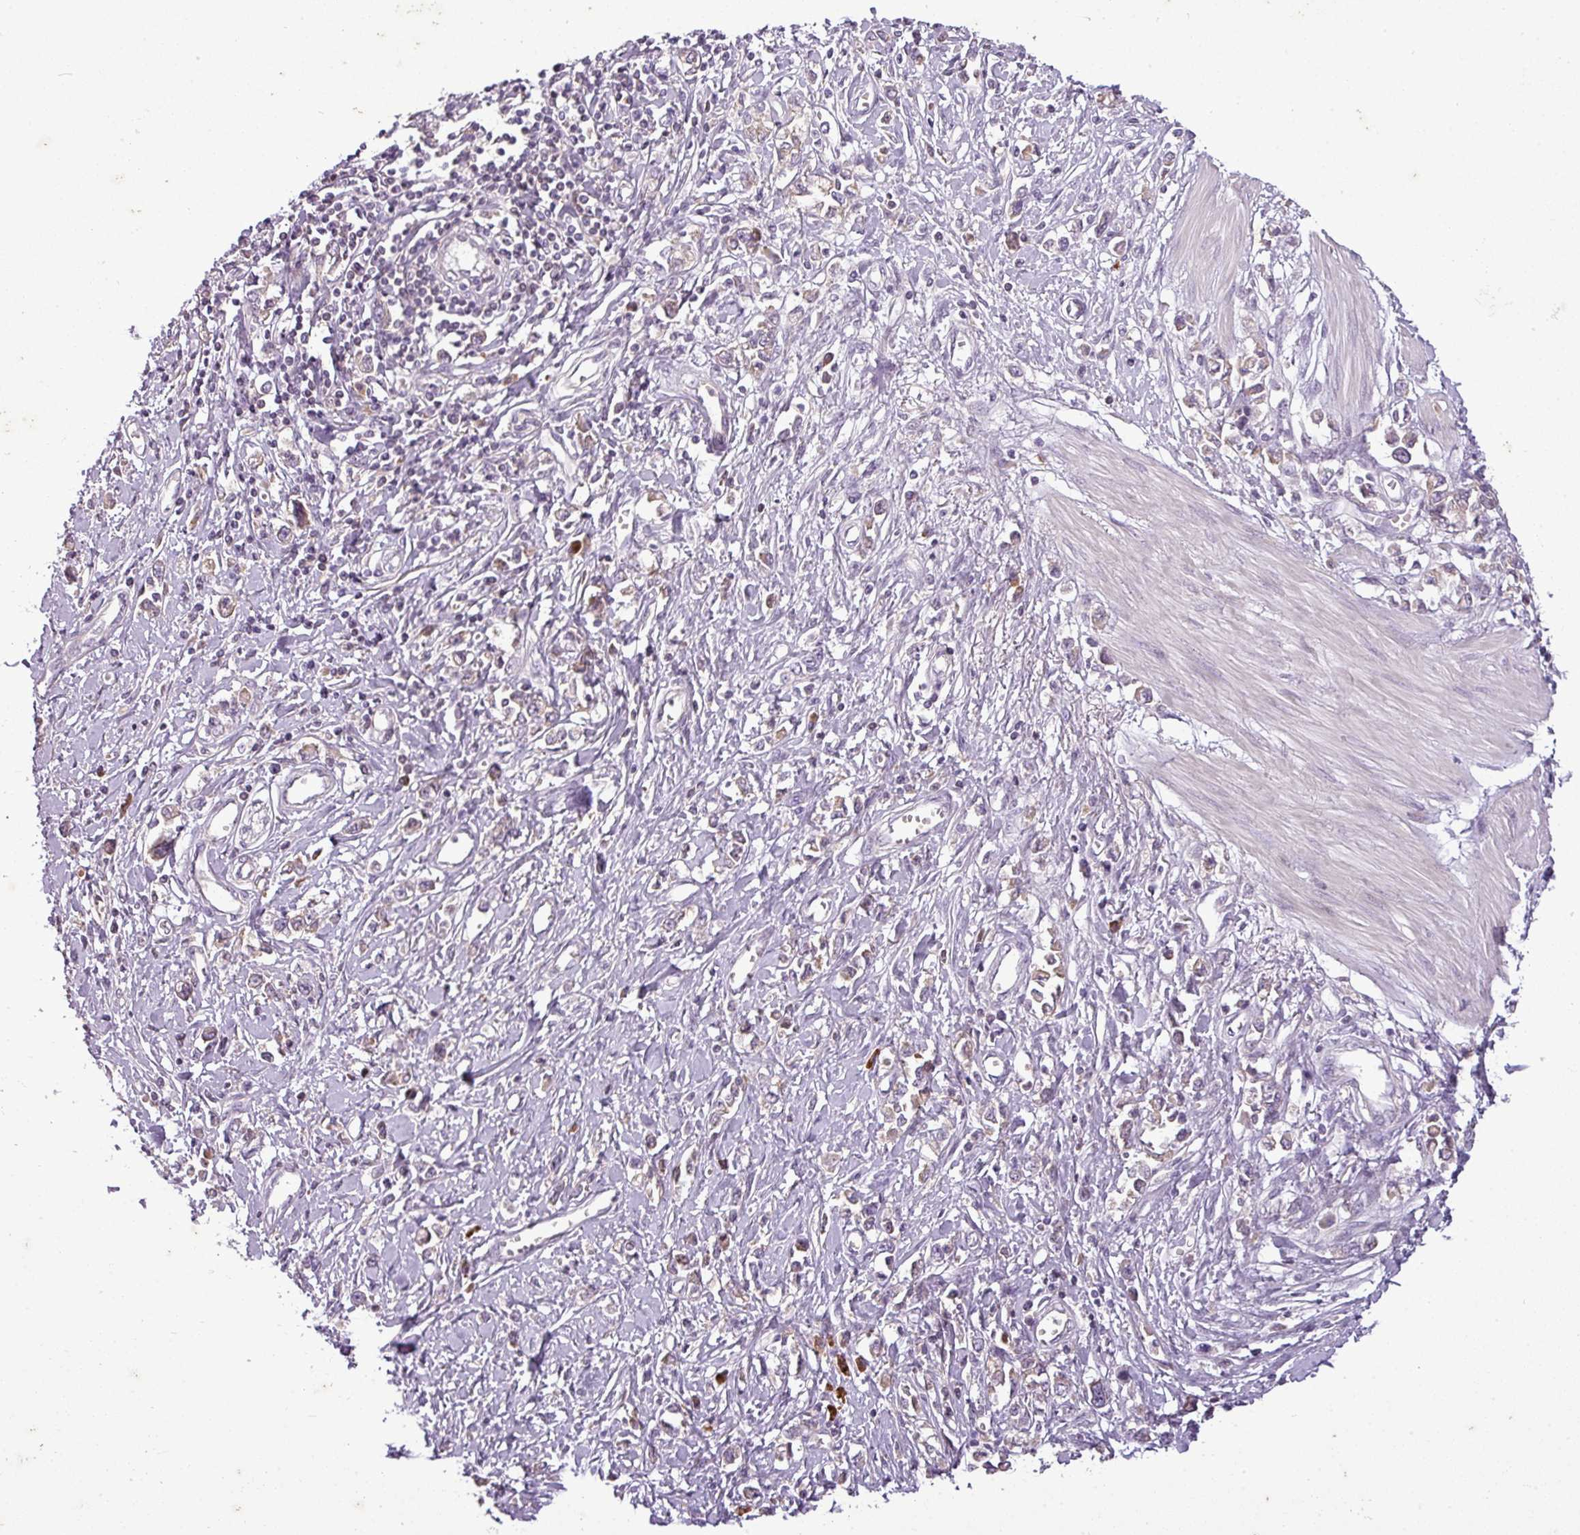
{"staining": {"intensity": "weak", "quantity": "<25%", "location": "cytoplasmic/membranous"}, "tissue": "stomach cancer", "cell_type": "Tumor cells", "image_type": "cancer", "snomed": [{"axis": "morphology", "description": "Adenocarcinoma, NOS"}, {"axis": "topography", "description": "Stomach"}], "caption": "Immunohistochemical staining of adenocarcinoma (stomach) exhibits no significant staining in tumor cells. (DAB immunohistochemistry (IHC) visualized using brightfield microscopy, high magnification).", "gene": "C4B", "patient": {"sex": "female", "age": 76}}